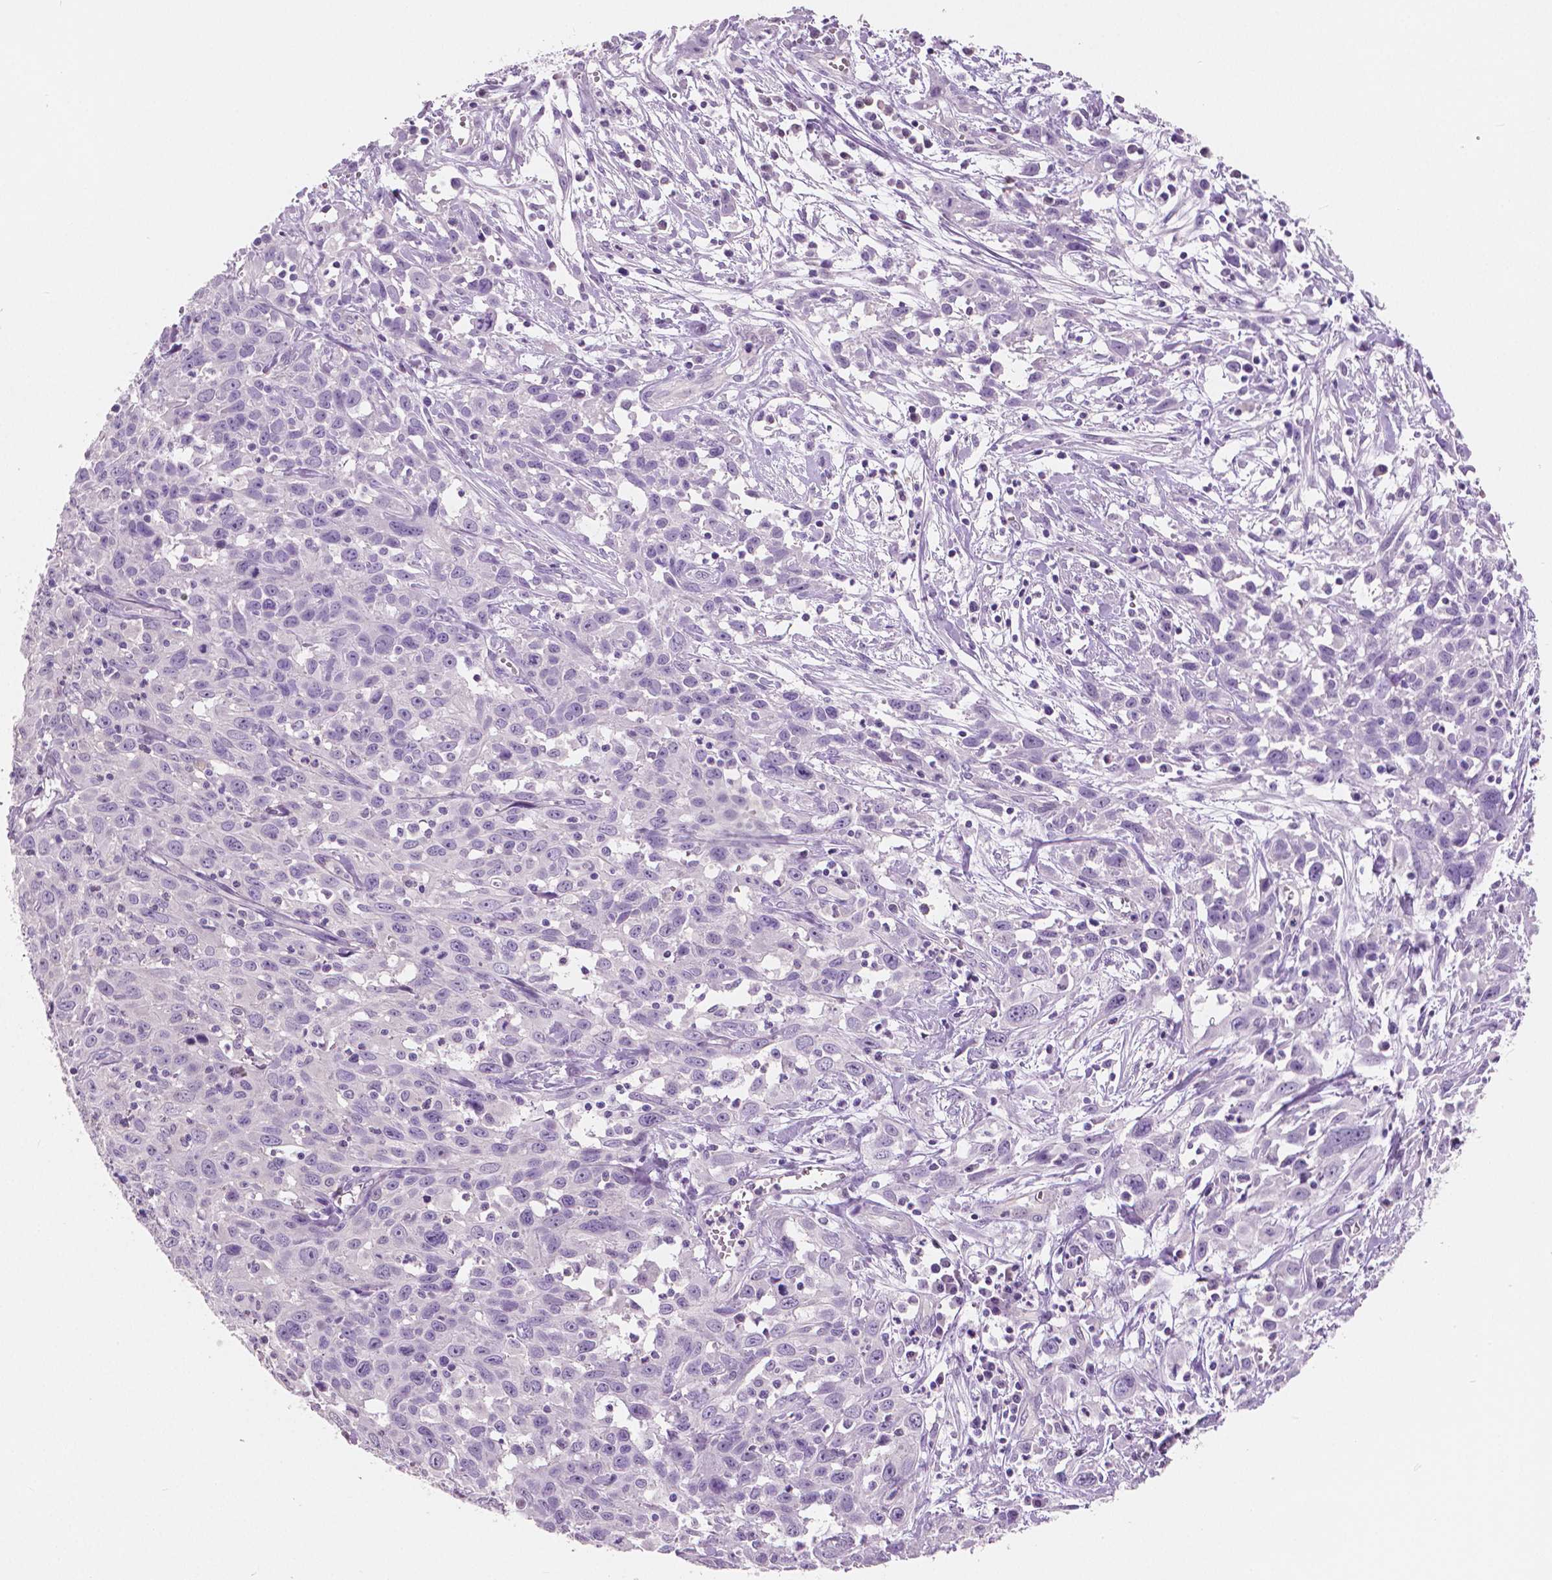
{"staining": {"intensity": "negative", "quantity": "none", "location": "none"}, "tissue": "cervical cancer", "cell_type": "Tumor cells", "image_type": "cancer", "snomed": [{"axis": "morphology", "description": "Squamous cell carcinoma, NOS"}, {"axis": "topography", "description": "Cervix"}], "caption": "Immunohistochemistry (IHC) photomicrograph of human cervical cancer stained for a protein (brown), which displays no positivity in tumor cells.", "gene": "TKFC", "patient": {"sex": "female", "age": 38}}